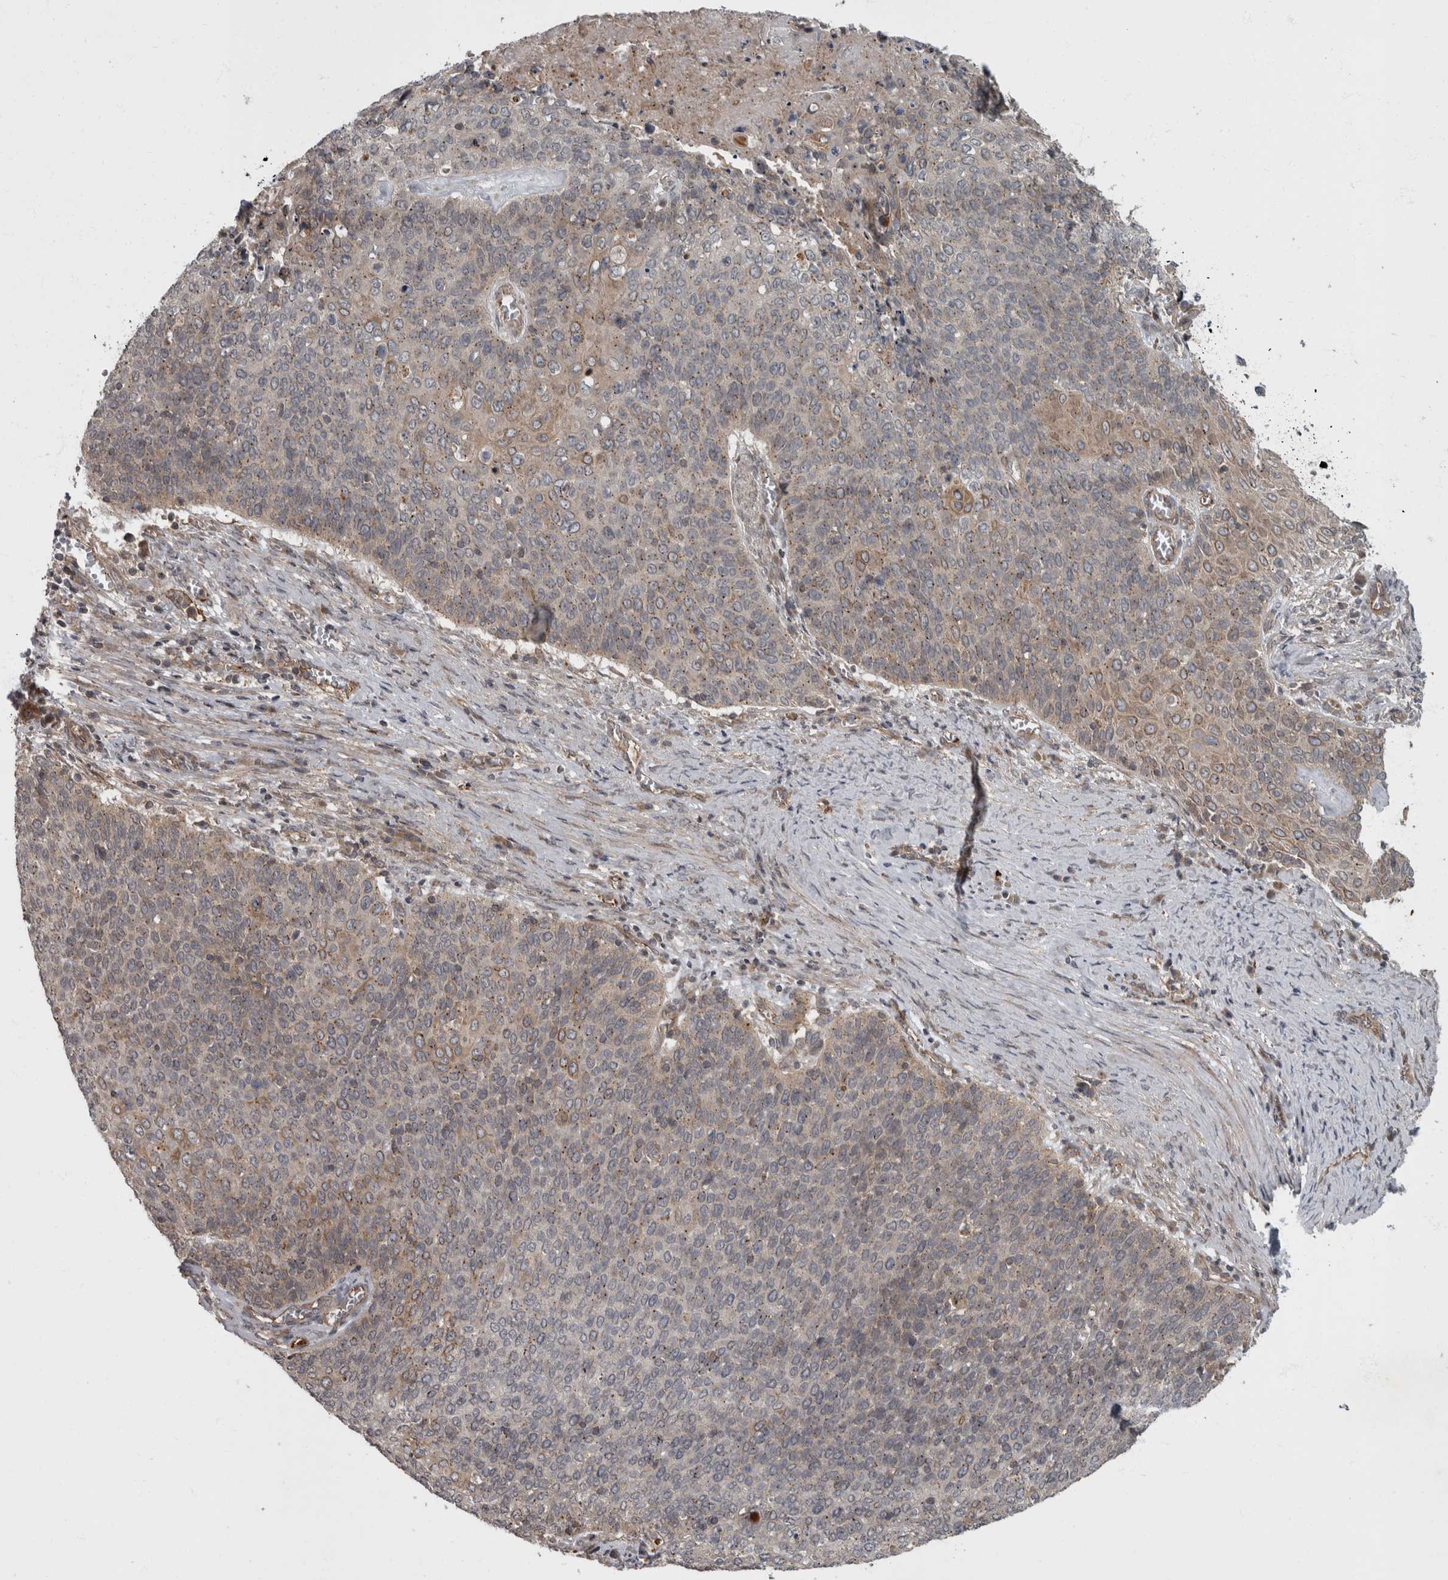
{"staining": {"intensity": "weak", "quantity": "<25%", "location": "cytoplasmic/membranous"}, "tissue": "cervical cancer", "cell_type": "Tumor cells", "image_type": "cancer", "snomed": [{"axis": "morphology", "description": "Squamous cell carcinoma, NOS"}, {"axis": "topography", "description": "Cervix"}], "caption": "Human cervical squamous cell carcinoma stained for a protein using IHC exhibits no expression in tumor cells.", "gene": "VEGFD", "patient": {"sex": "female", "age": 39}}